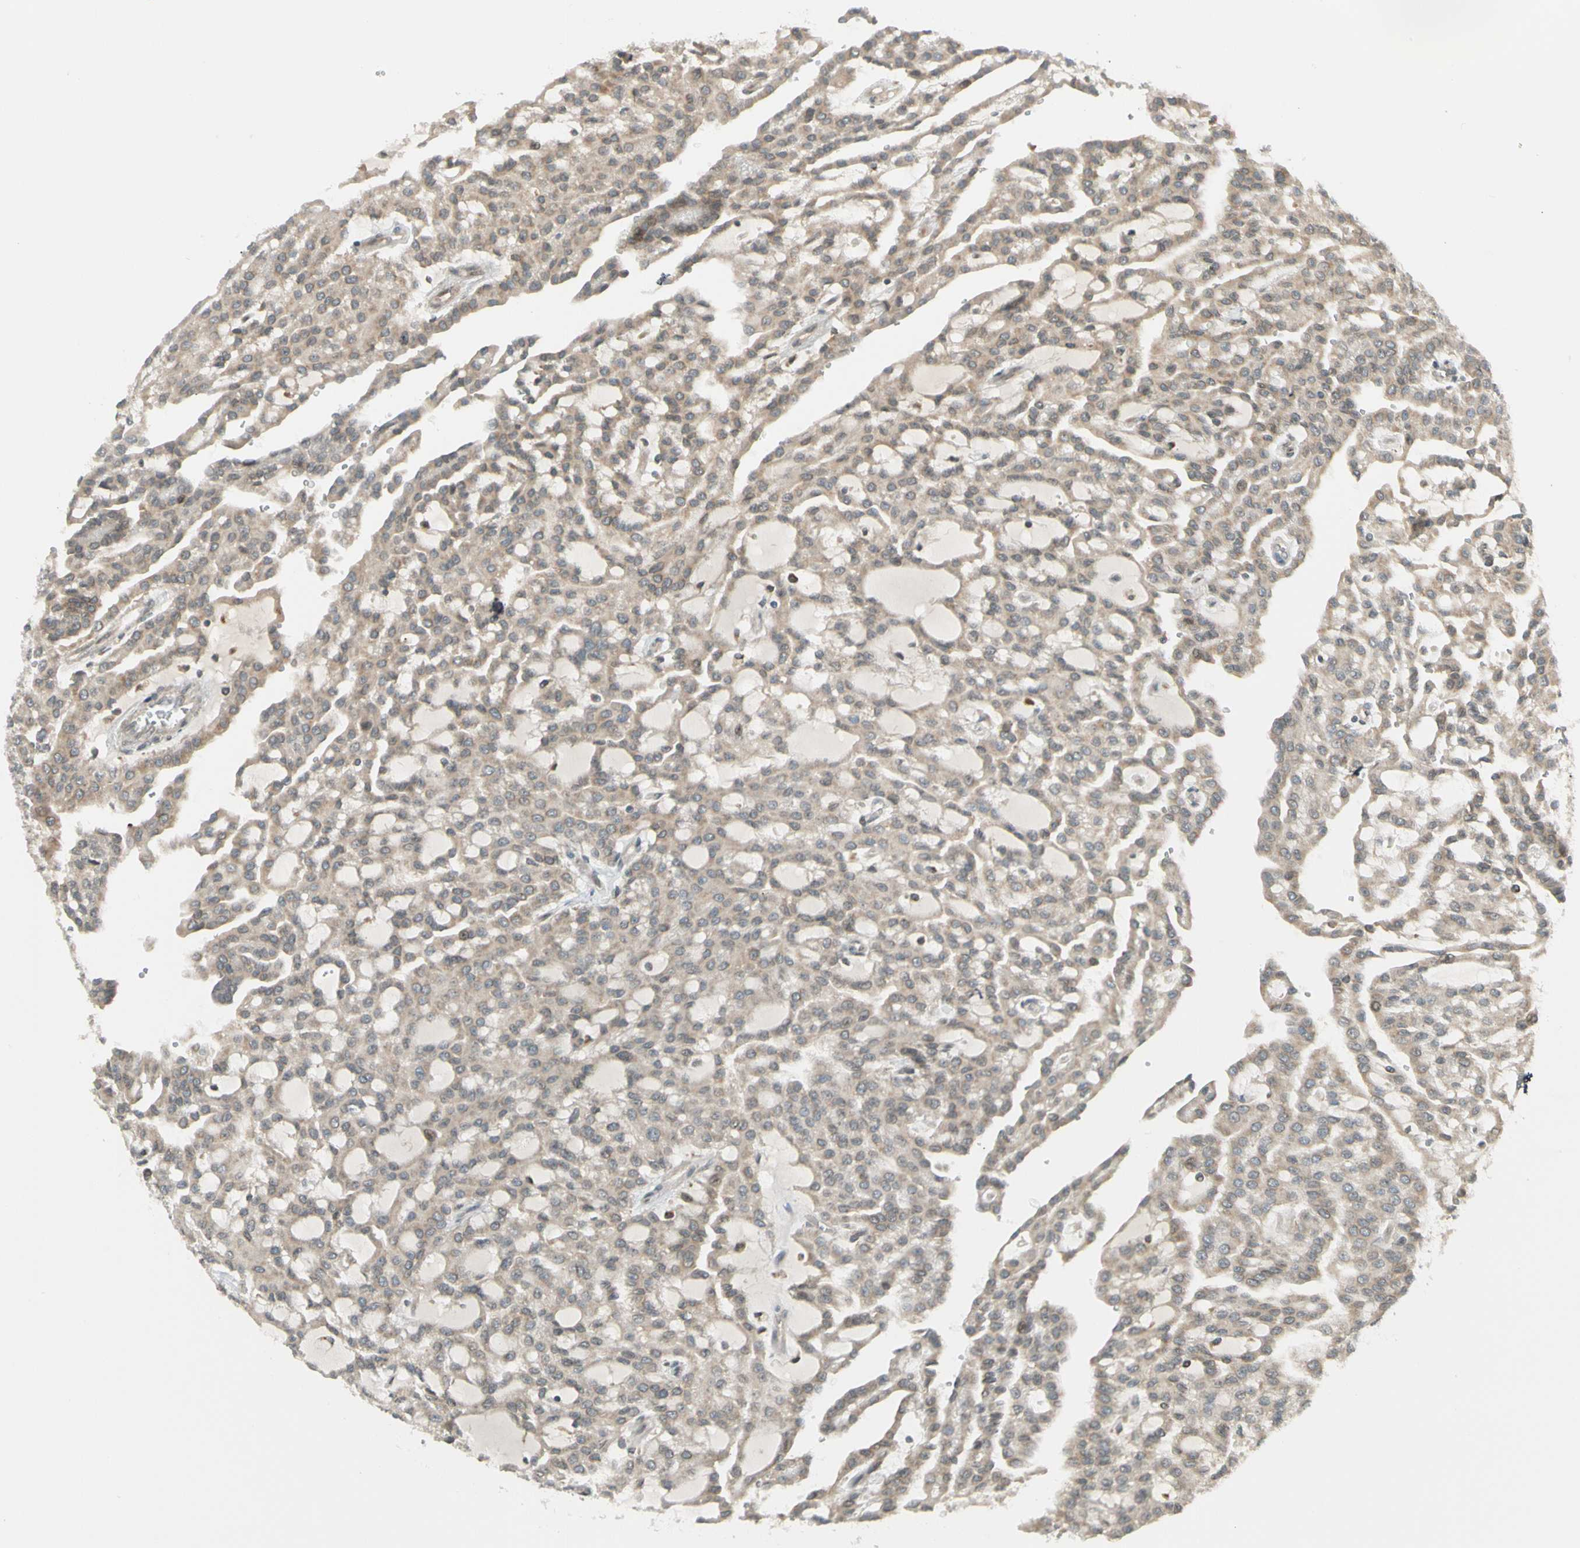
{"staining": {"intensity": "weak", "quantity": ">75%", "location": "cytoplasmic/membranous"}, "tissue": "renal cancer", "cell_type": "Tumor cells", "image_type": "cancer", "snomed": [{"axis": "morphology", "description": "Adenocarcinoma, NOS"}, {"axis": "topography", "description": "Kidney"}], "caption": "IHC micrograph of neoplastic tissue: adenocarcinoma (renal) stained using immunohistochemistry displays low levels of weak protein expression localized specifically in the cytoplasmic/membranous of tumor cells, appearing as a cytoplasmic/membranous brown color.", "gene": "TRIO", "patient": {"sex": "male", "age": 63}}